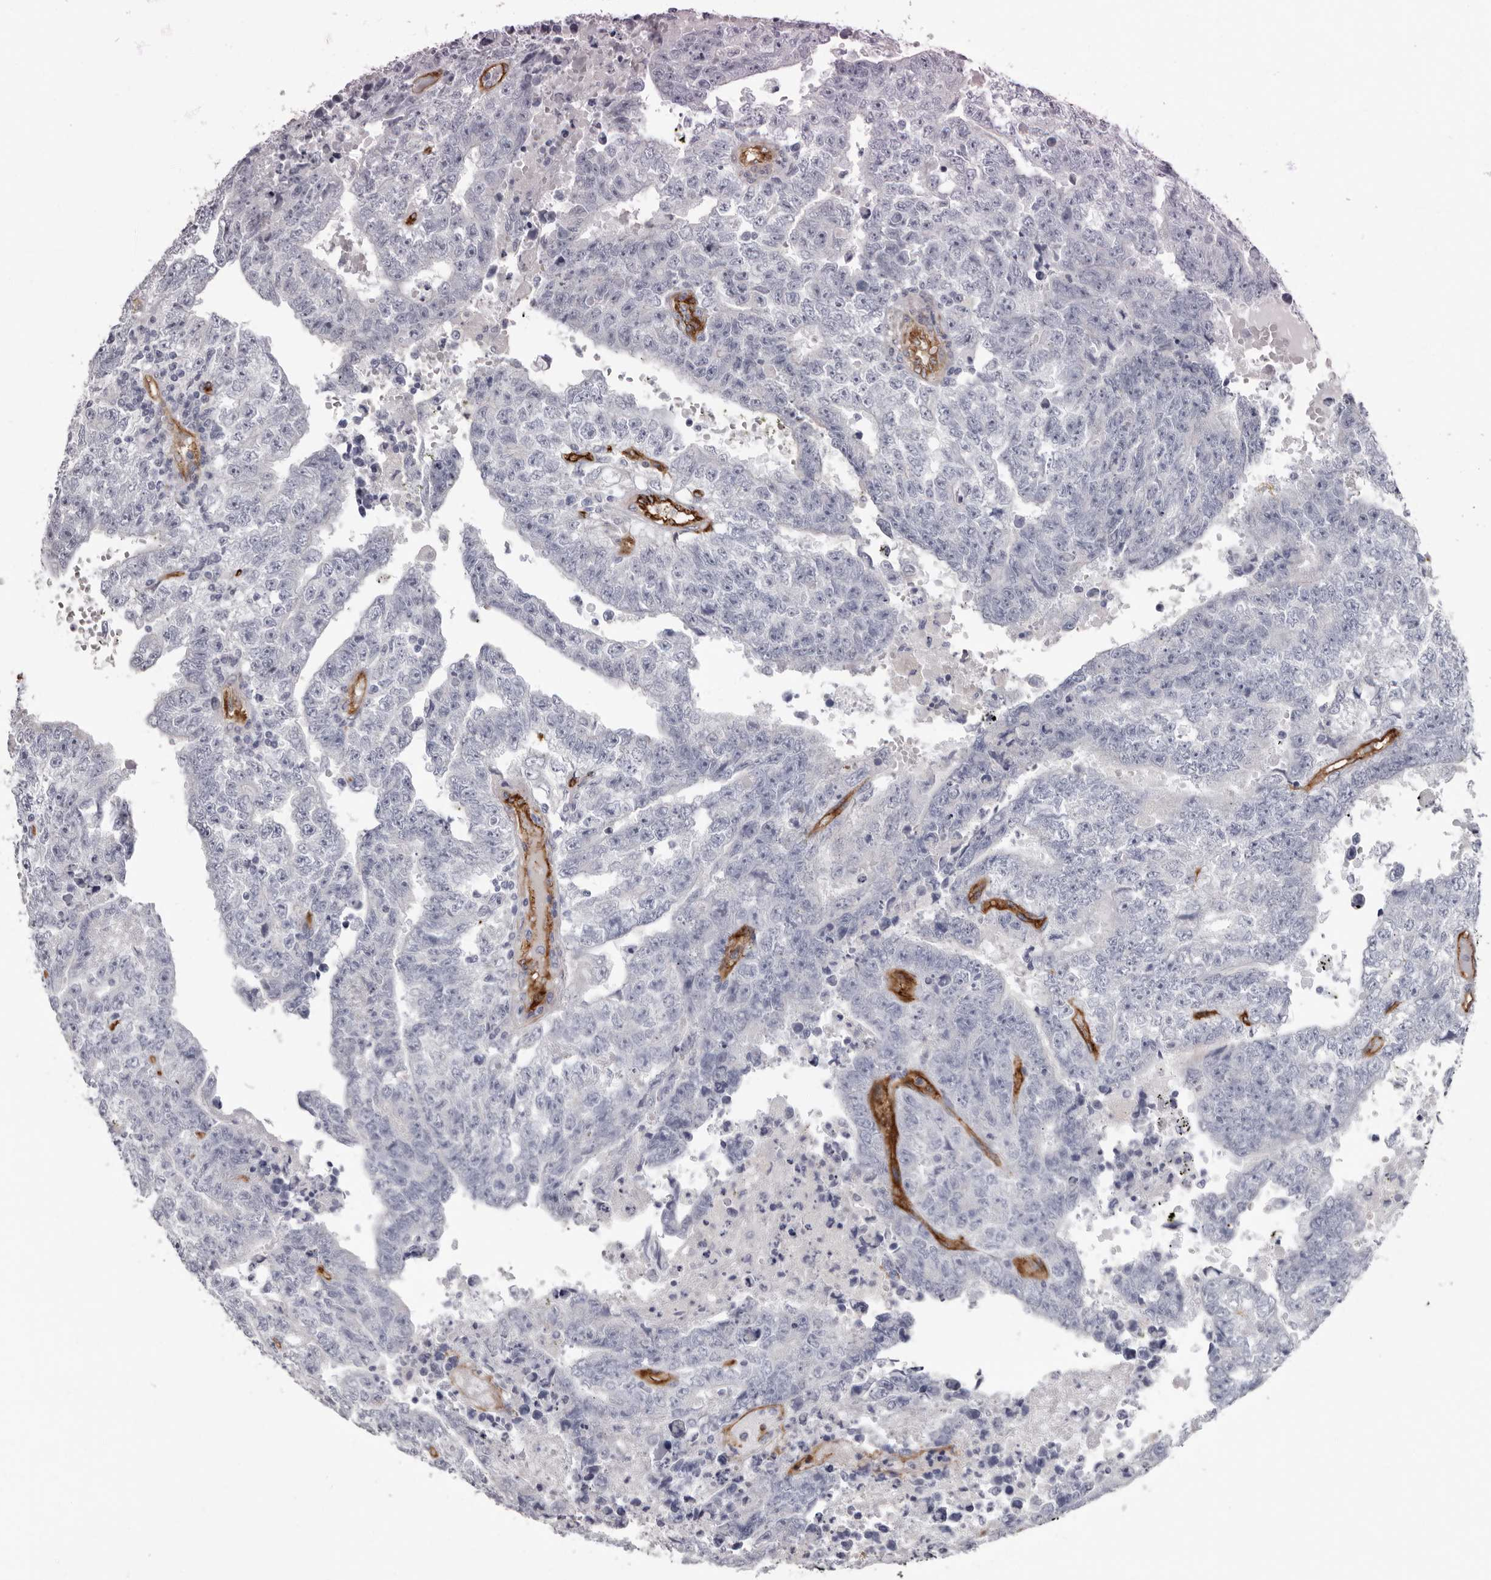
{"staining": {"intensity": "negative", "quantity": "none", "location": "none"}, "tissue": "testis cancer", "cell_type": "Tumor cells", "image_type": "cancer", "snomed": [{"axis": "morphology", "description": "Carcinoma, Embryonal, NOS"}, {"axis": "topography", "description": "Testis"}], "caption": "Embryonal carcinoma (testis) was stained to show a protein in brown. There is no significant staining in tumor cells. (DAB immunohistochemistry visualized using brightfield microscopy, high magnification).", "gene": "ADGRL4", "patient": {"sex": "male", "age": 25}}